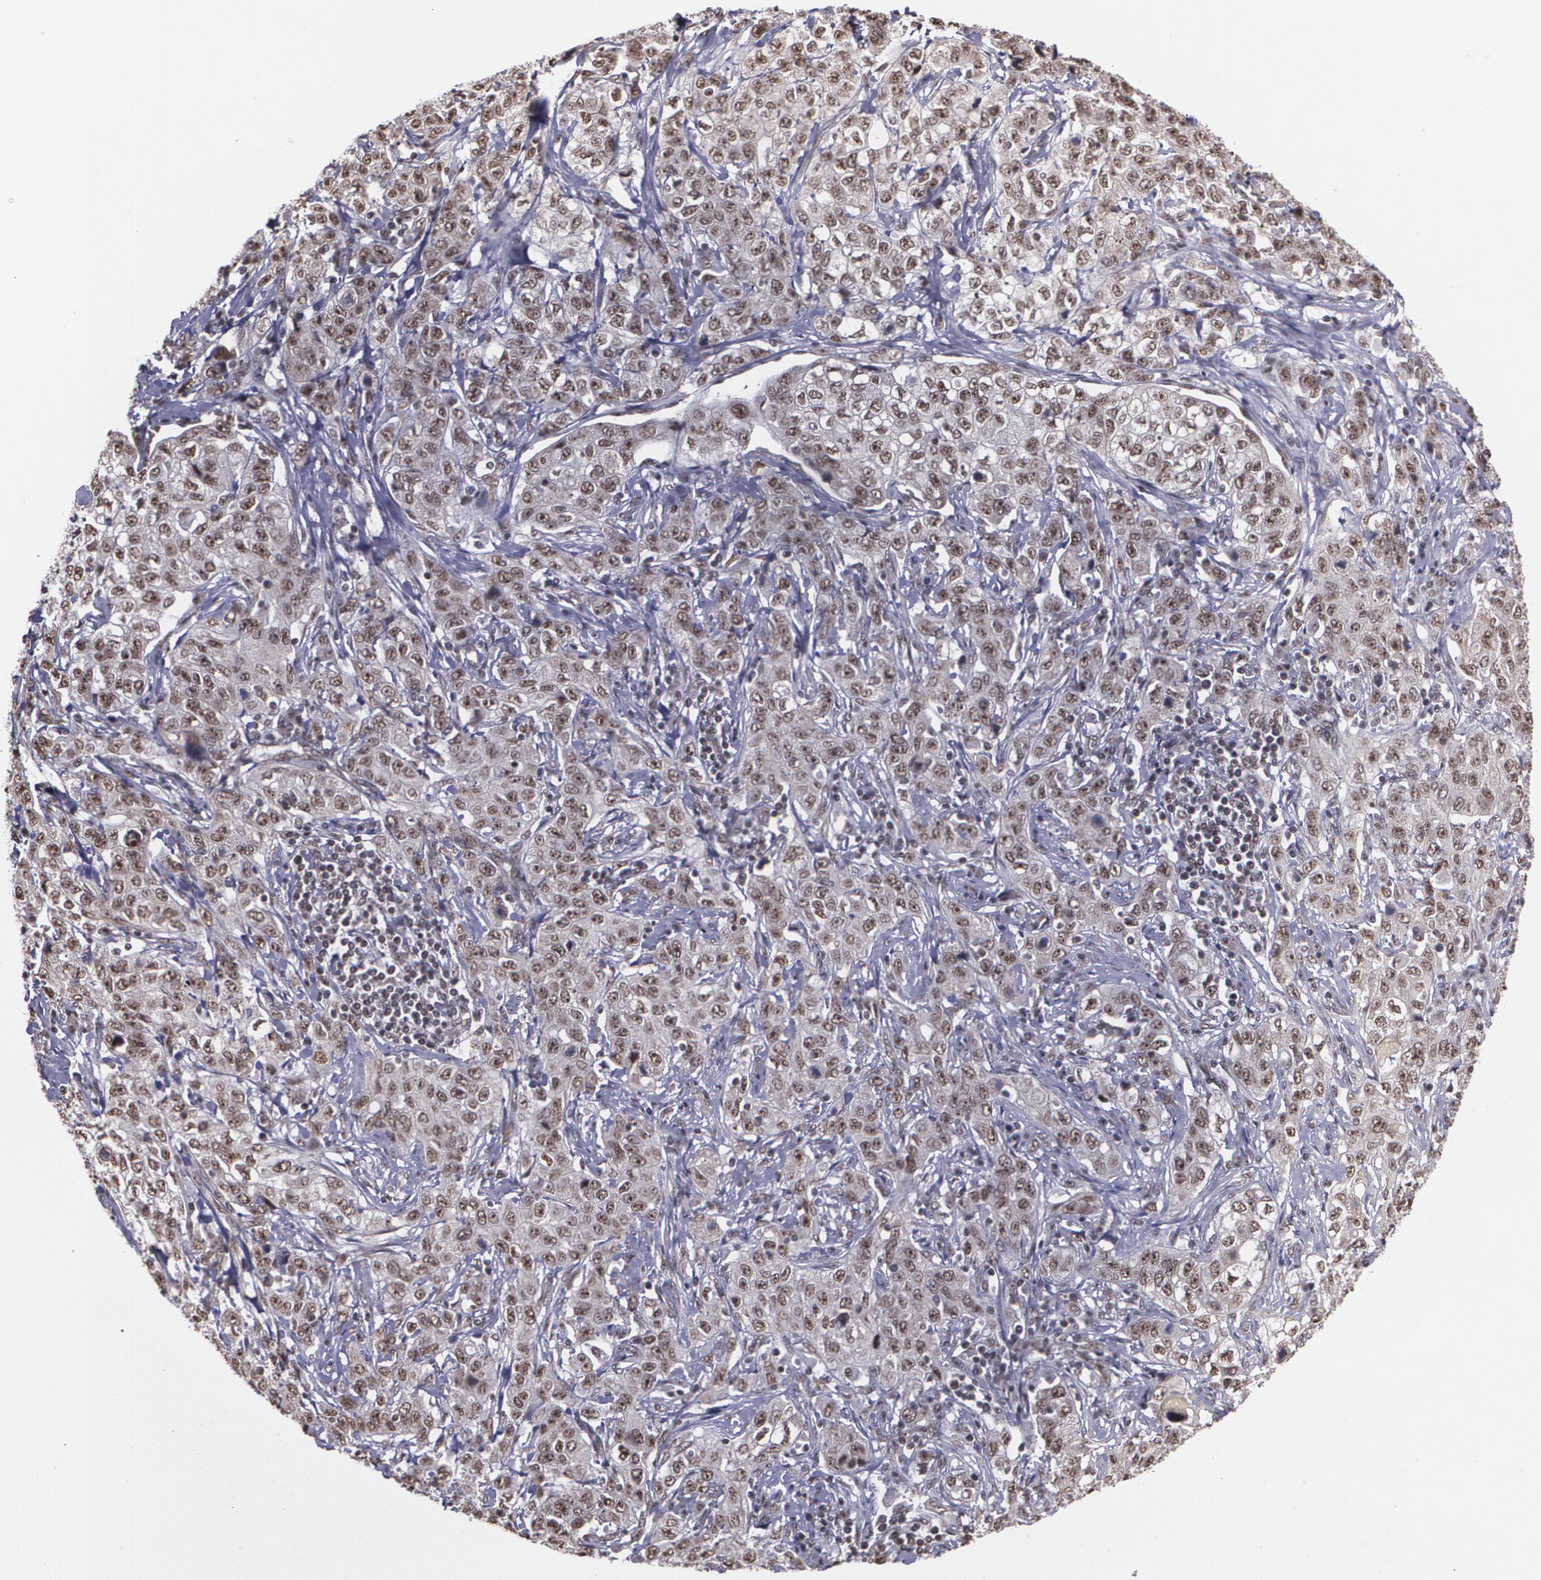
{"staining": {"intensity": "moderate", "quantity": ">75%", "location": "cytoplasmic/membranous,nuclear"}, "tissue": "stomach cancer", "cell_type": "Tumor cells", "image_type": "cancer", "snomed": [{"axis": "morphology", "description": "Adenocarcinoma, NOS"}, {"axis": "topography", "description": "Stomach"}], "caption": "A photomicrograph of human adenocarcinoma (stomach) stained for a protein displays moderate cytoplasmic/membranous and nuclear brown staining in tumor cells. The staining was performed using DAB (3,3'-diaminobenzidine) to visualize the protein expression in brown, while the nuclei were stained in blue with hematoxylin (Magnification: 20x).", "gene": "C6orf15", "patient": {"sex": "male", "age": 48}}